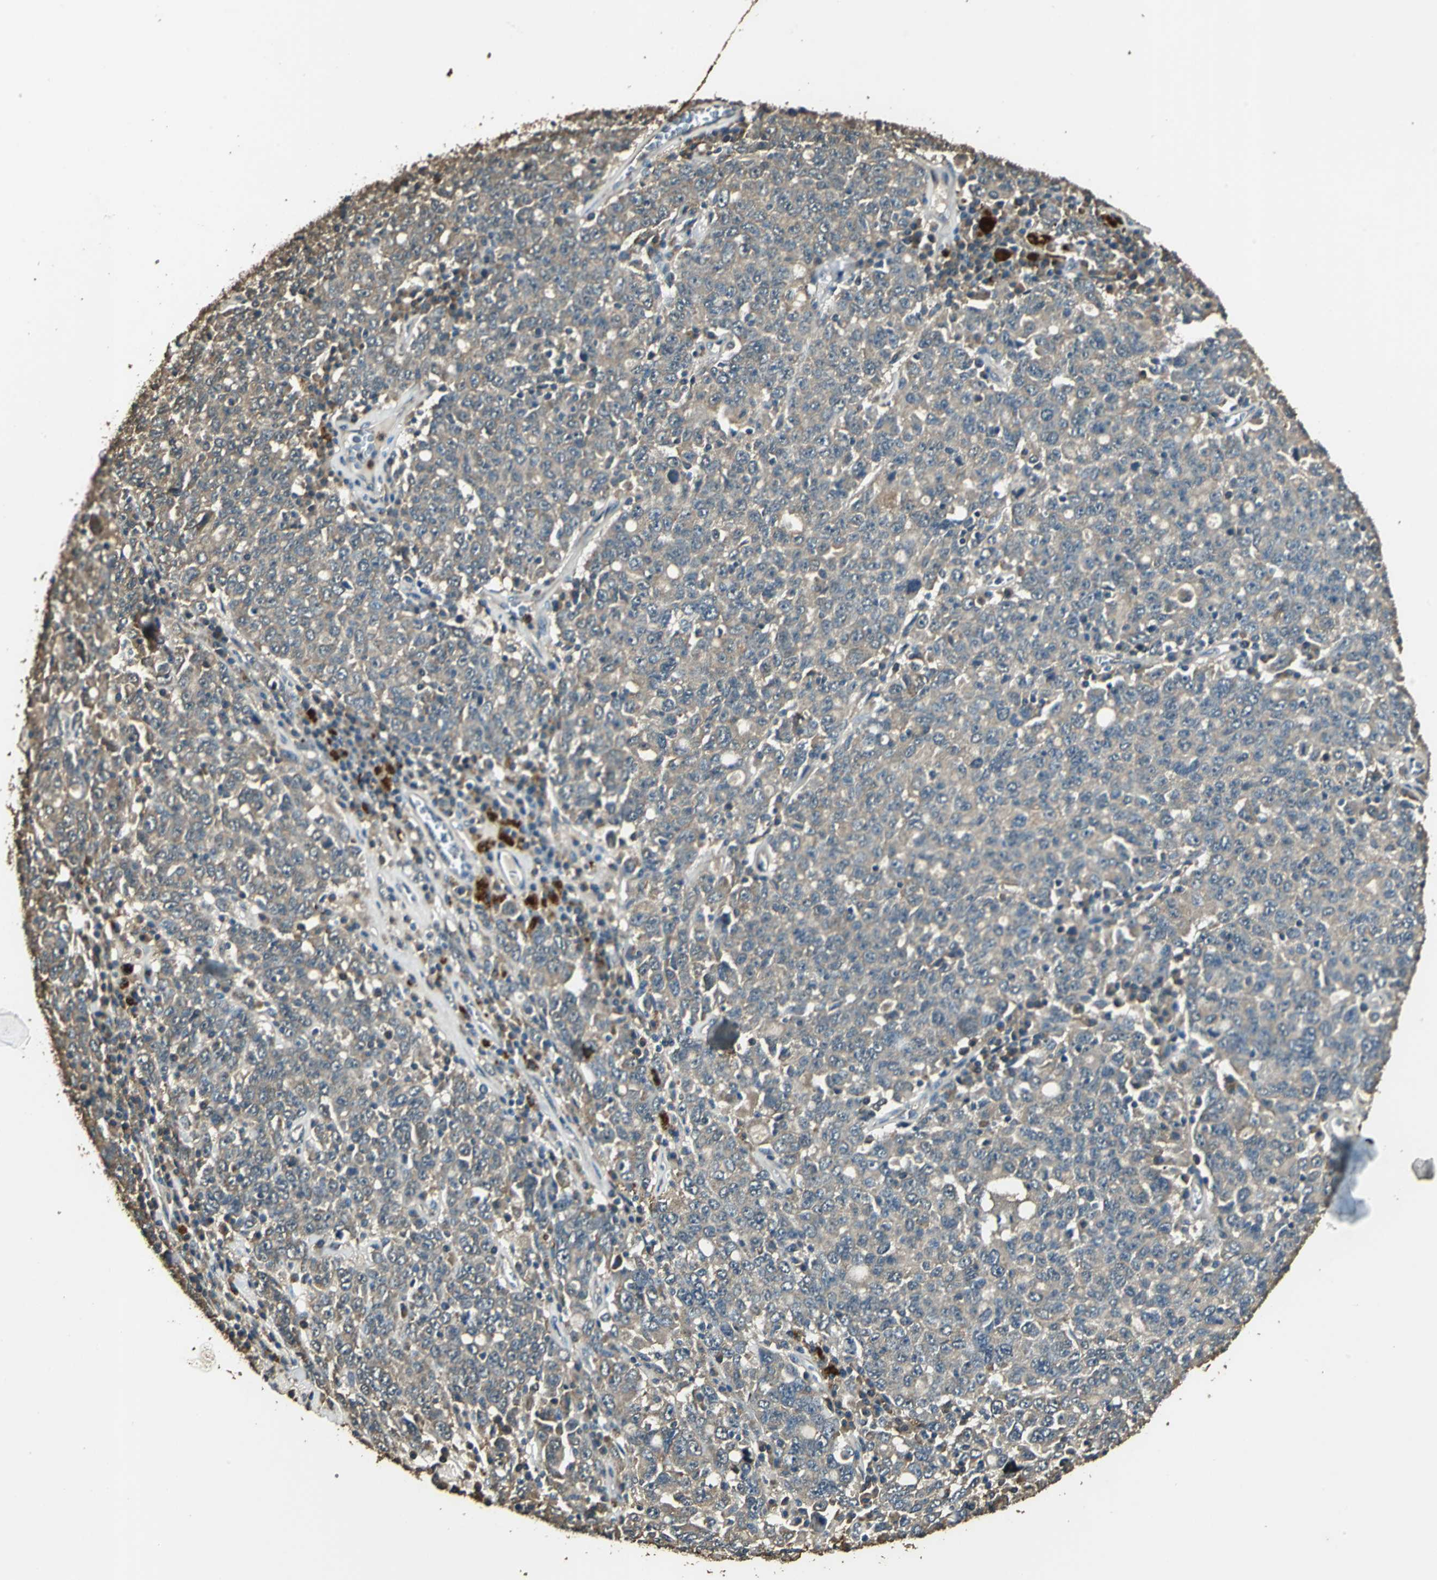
{"staining": {"intensity": "weak", "quantity": ">75%", "location": "cytoplasmic/membranous"}, "tissue": "ovarian cancer", "cell_type": "Tumor cells", "image_type": "cancer", "snomed": [{"axis": "morphology", "description": "Carcinoma, endometroid"}, {"axis": "topography", "description": "Ovary"}], "caption": "Protein staining by IHC demonstrates weak cytoplasmic/membranous expression in approximately >75% of tumor cells in ovarian cancer.", "gene": "TMPRSS4", "patient": {"sex": "female", "age": 62}}